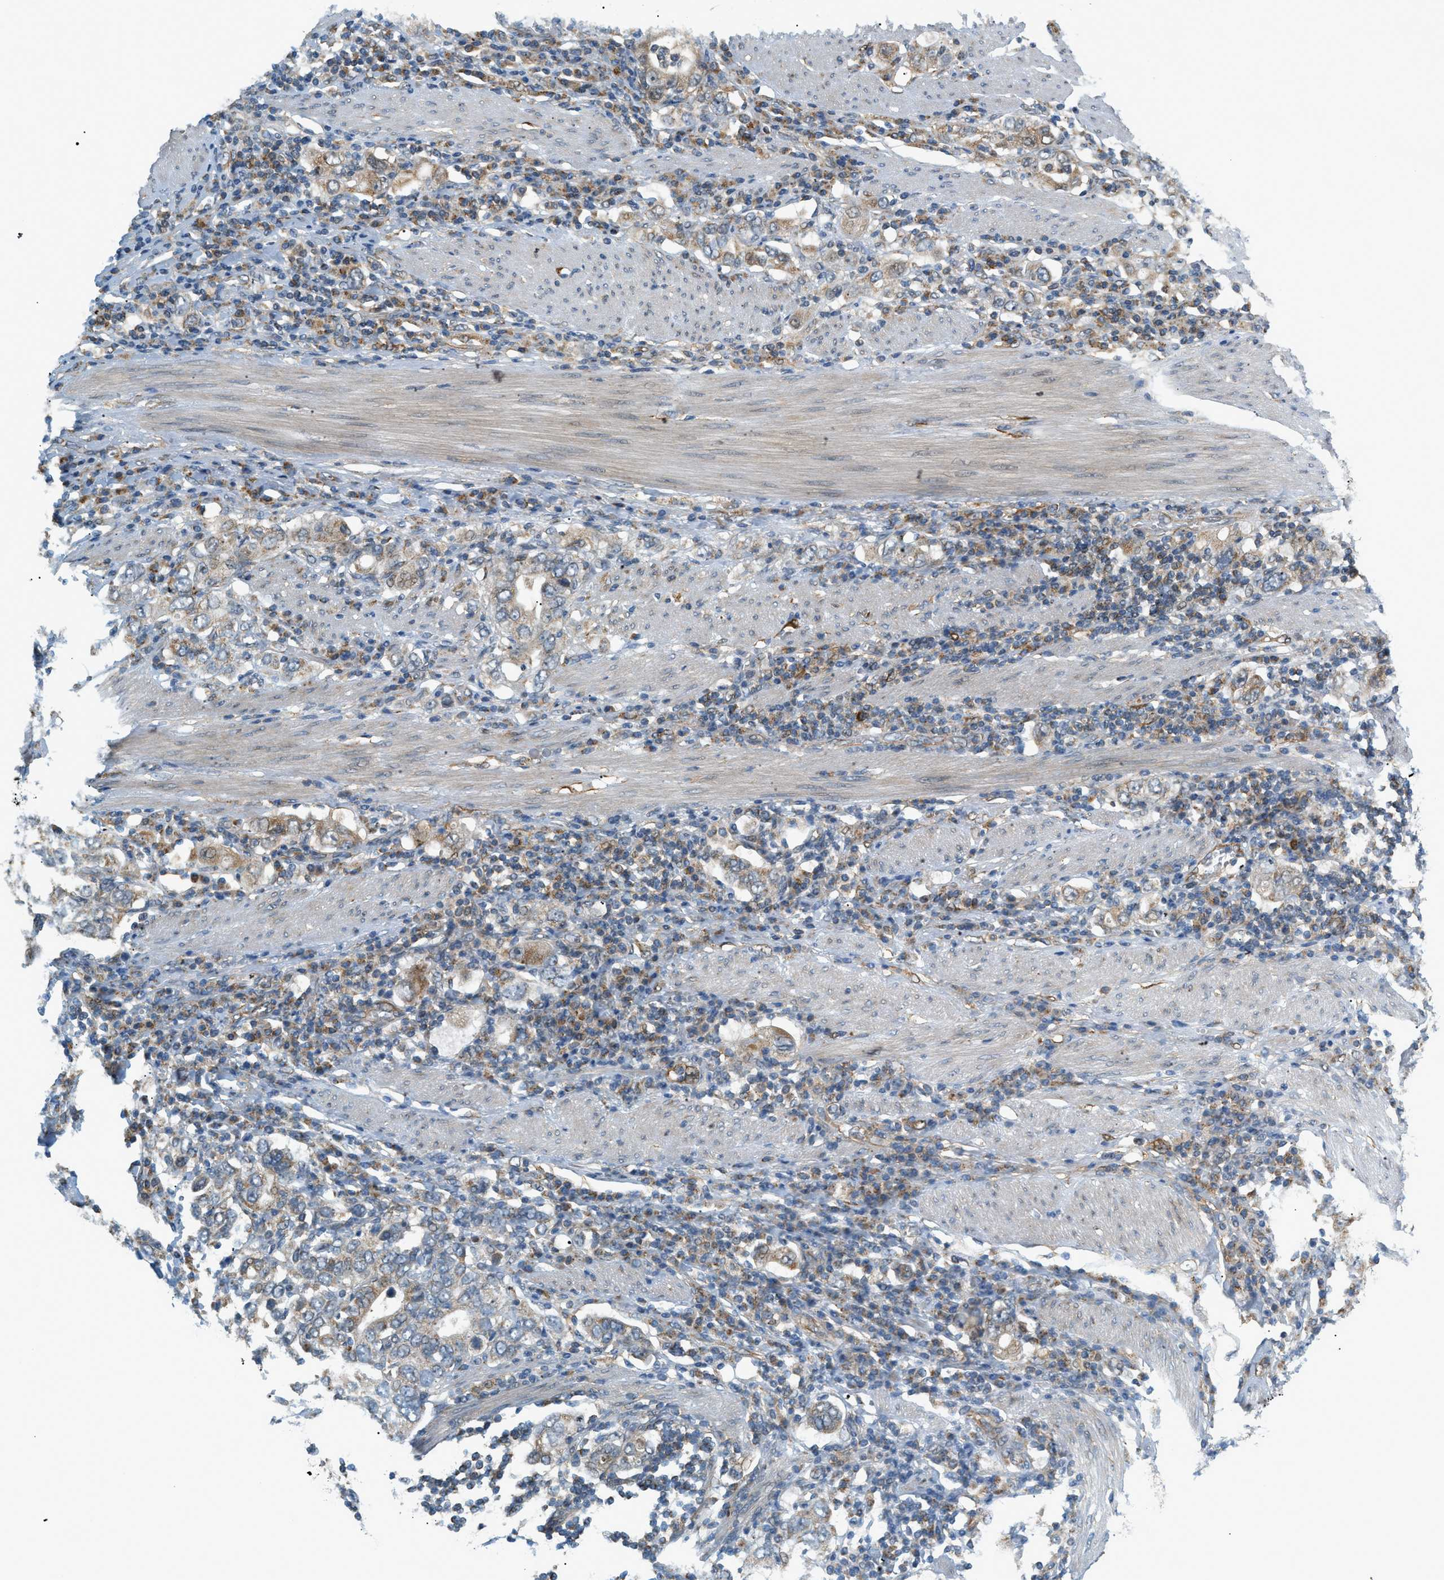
{"staining": {"intensity": "weak", "quantity": "<25%", "location": "cytoplasmic/membranous"}, "tissue": "stomach cancer", "cell_type": "Tumor cells", "image_type": "cancer", "snomed": [{"axis": "morphology", "description": "Adenocarcinoma, NOS"}, {"axis": "topography", "description": "Stomach, upper"}], "caption": "Immunohistochemical staining of human adenocarcinoma (stomach) reveals no significant expression in tumor cells. The staining was performed using DAB (3,3'-diaminobenzidine) to visualize the protein expression in brown, while the nuclei were stained in blue with hematoxylin (Magnification: 20x).", "gene": "PIGG", "patient": {"sex": "male", "age": 62}}